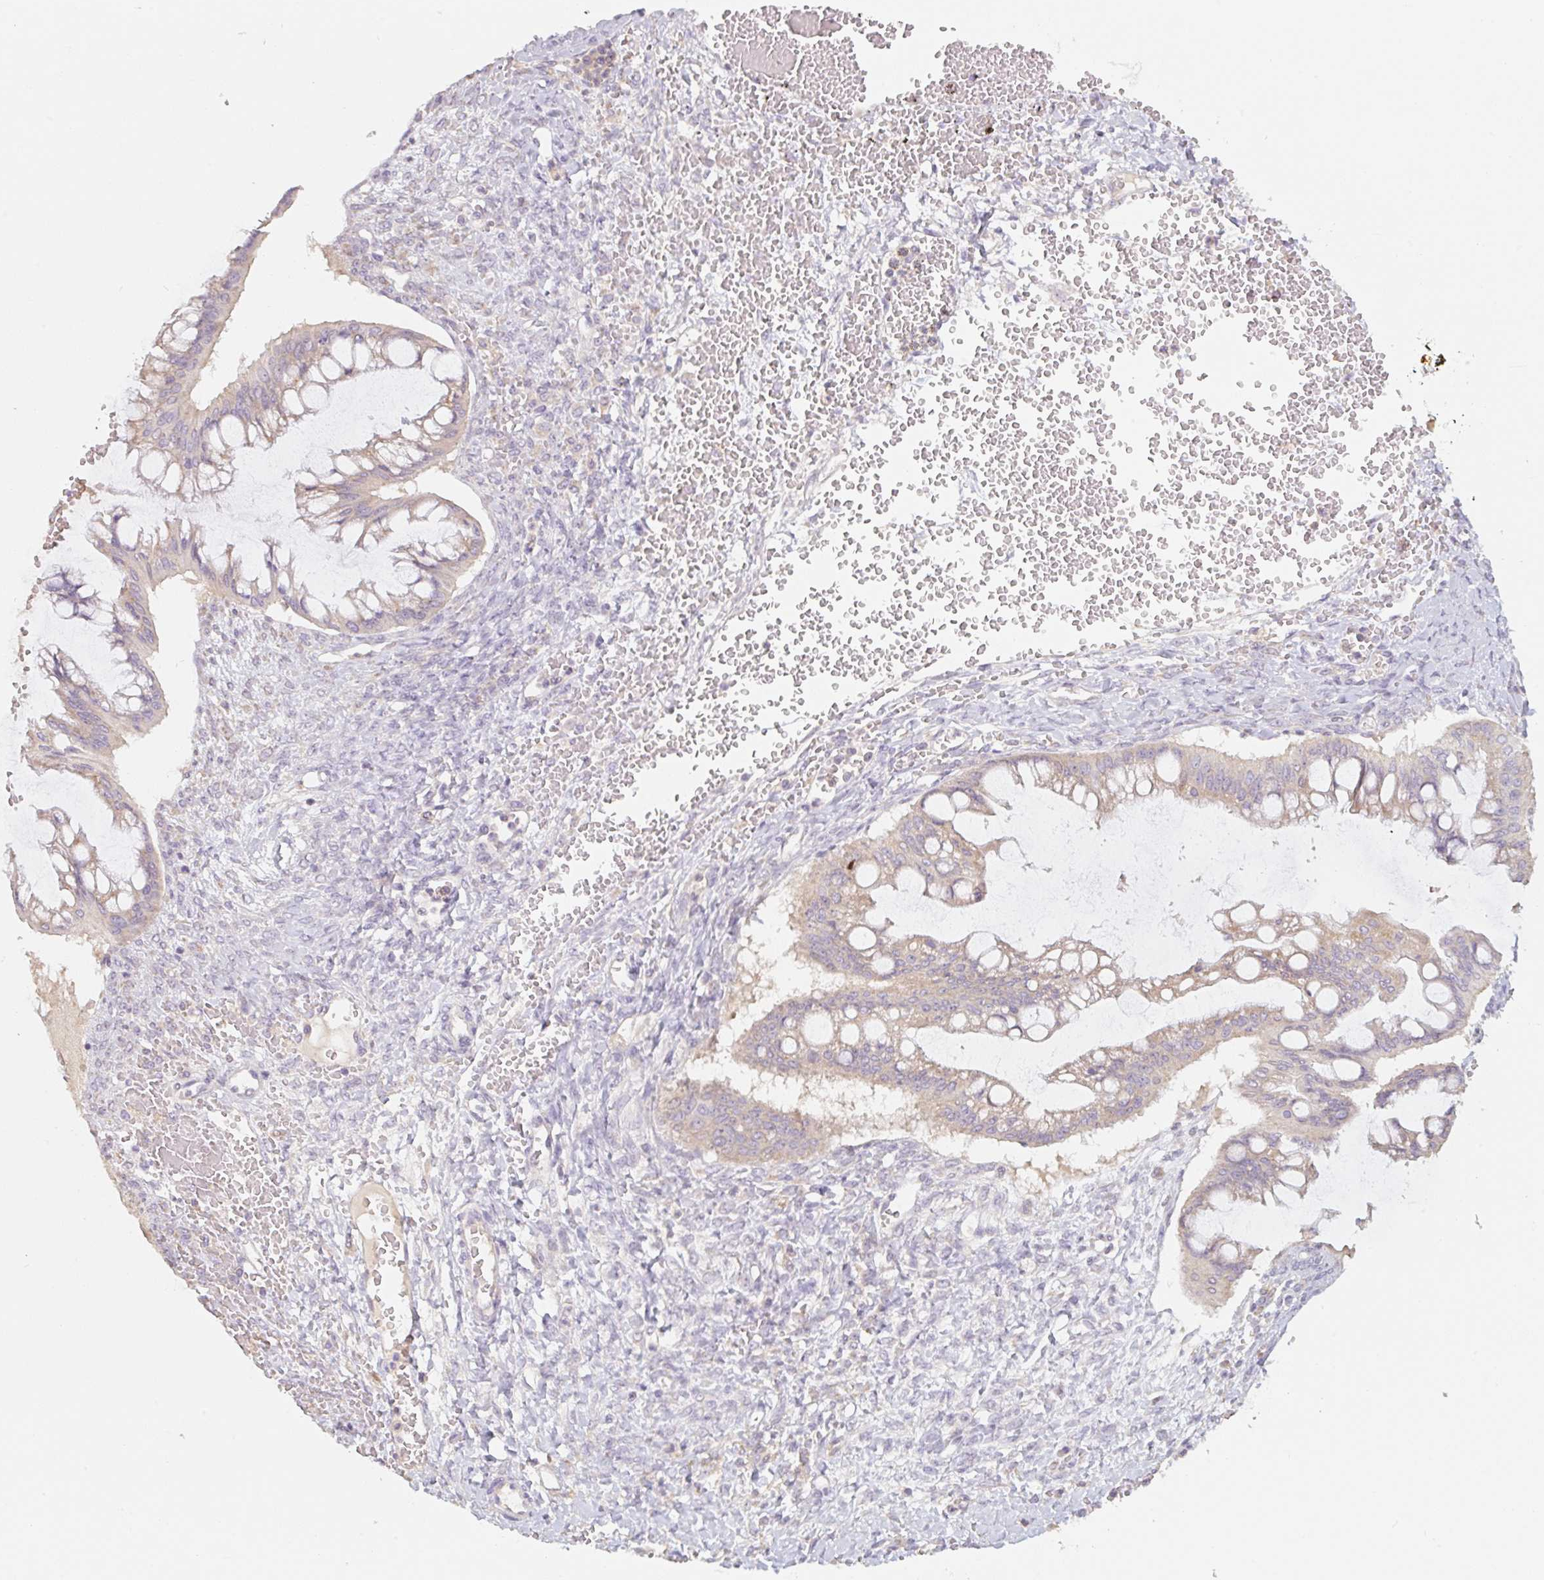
{"staining": {"intensity": "weak", "quantity": ">75%", "location": "cytoplasmic/membranous"}, "tissue": "ovarian cancer", "cell_type": "Tumor cells", "image_type": "cancer", "snomed": [{"axis": "morphology", "description": "Cystadenocarcinoma, mucinous, NOS"}, {"axis": "topography", "description": "Ovary"}], "caption": "IHC of human ovarian cancer (mucinous cystadenocarcinoma) reveals low levels of weak cytoplasmic/membranous staining in approximately >75% of tumor cells.", "gene": "MIA2", "patient": {"sex": "female", "age": 73}}